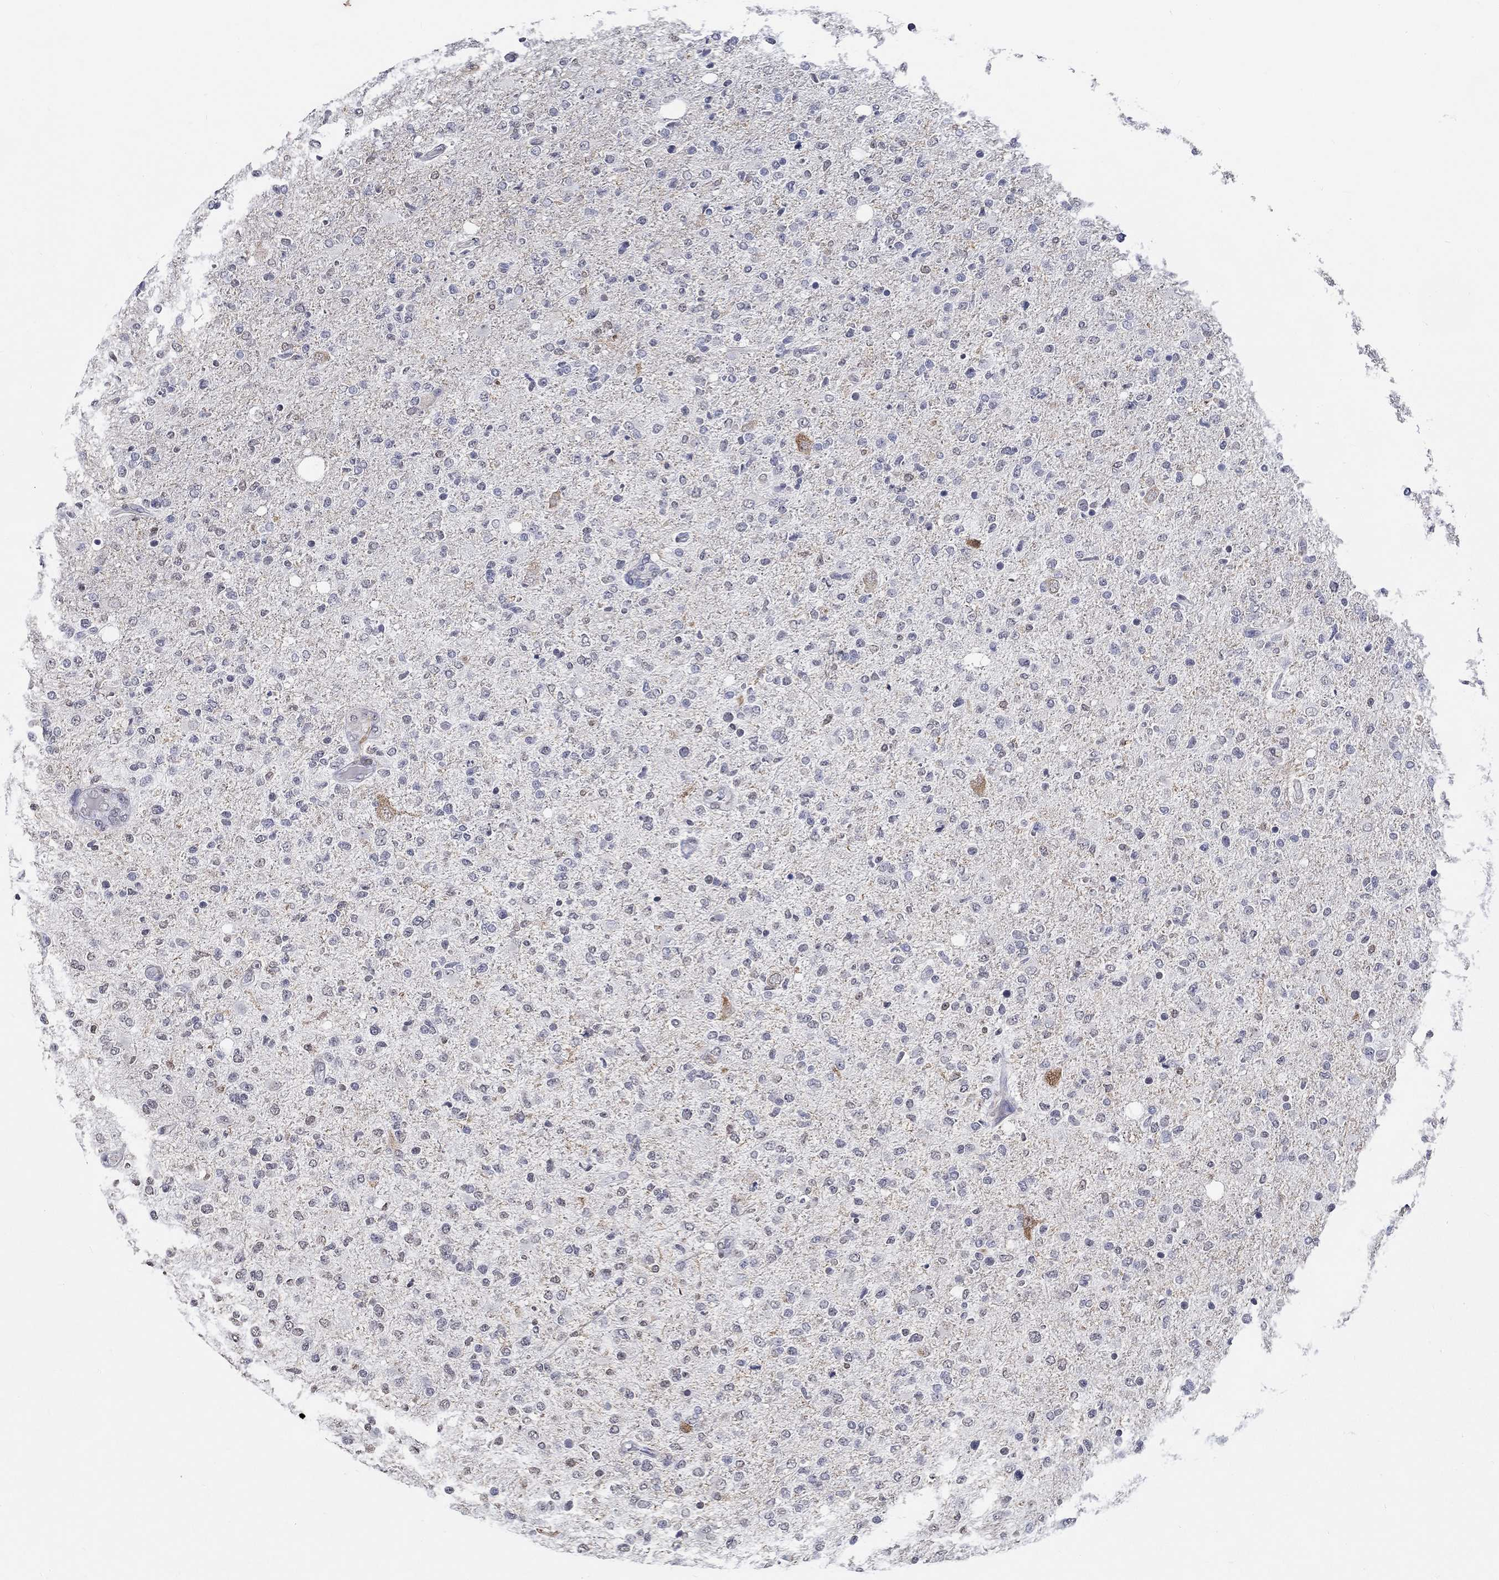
{"staining": {"intensity": "negative", "quantity": "none", "location": "none"}, "tissue": "glioma", "cell_type": "Tumor cells", "image_type": "cancer", "snomed": [{"axis": "morphology", "description": "Glioma, malignant, High grade"}, {"axis": "topography", "description": "Cerebral cortex"}], "caption": "High-grade glioma (malignant) was stained to show a protein in brown. There is no significant positivity in tumor cells.", "gene": "PDE1B", "patient": {"sex": "male", "age": 70}}